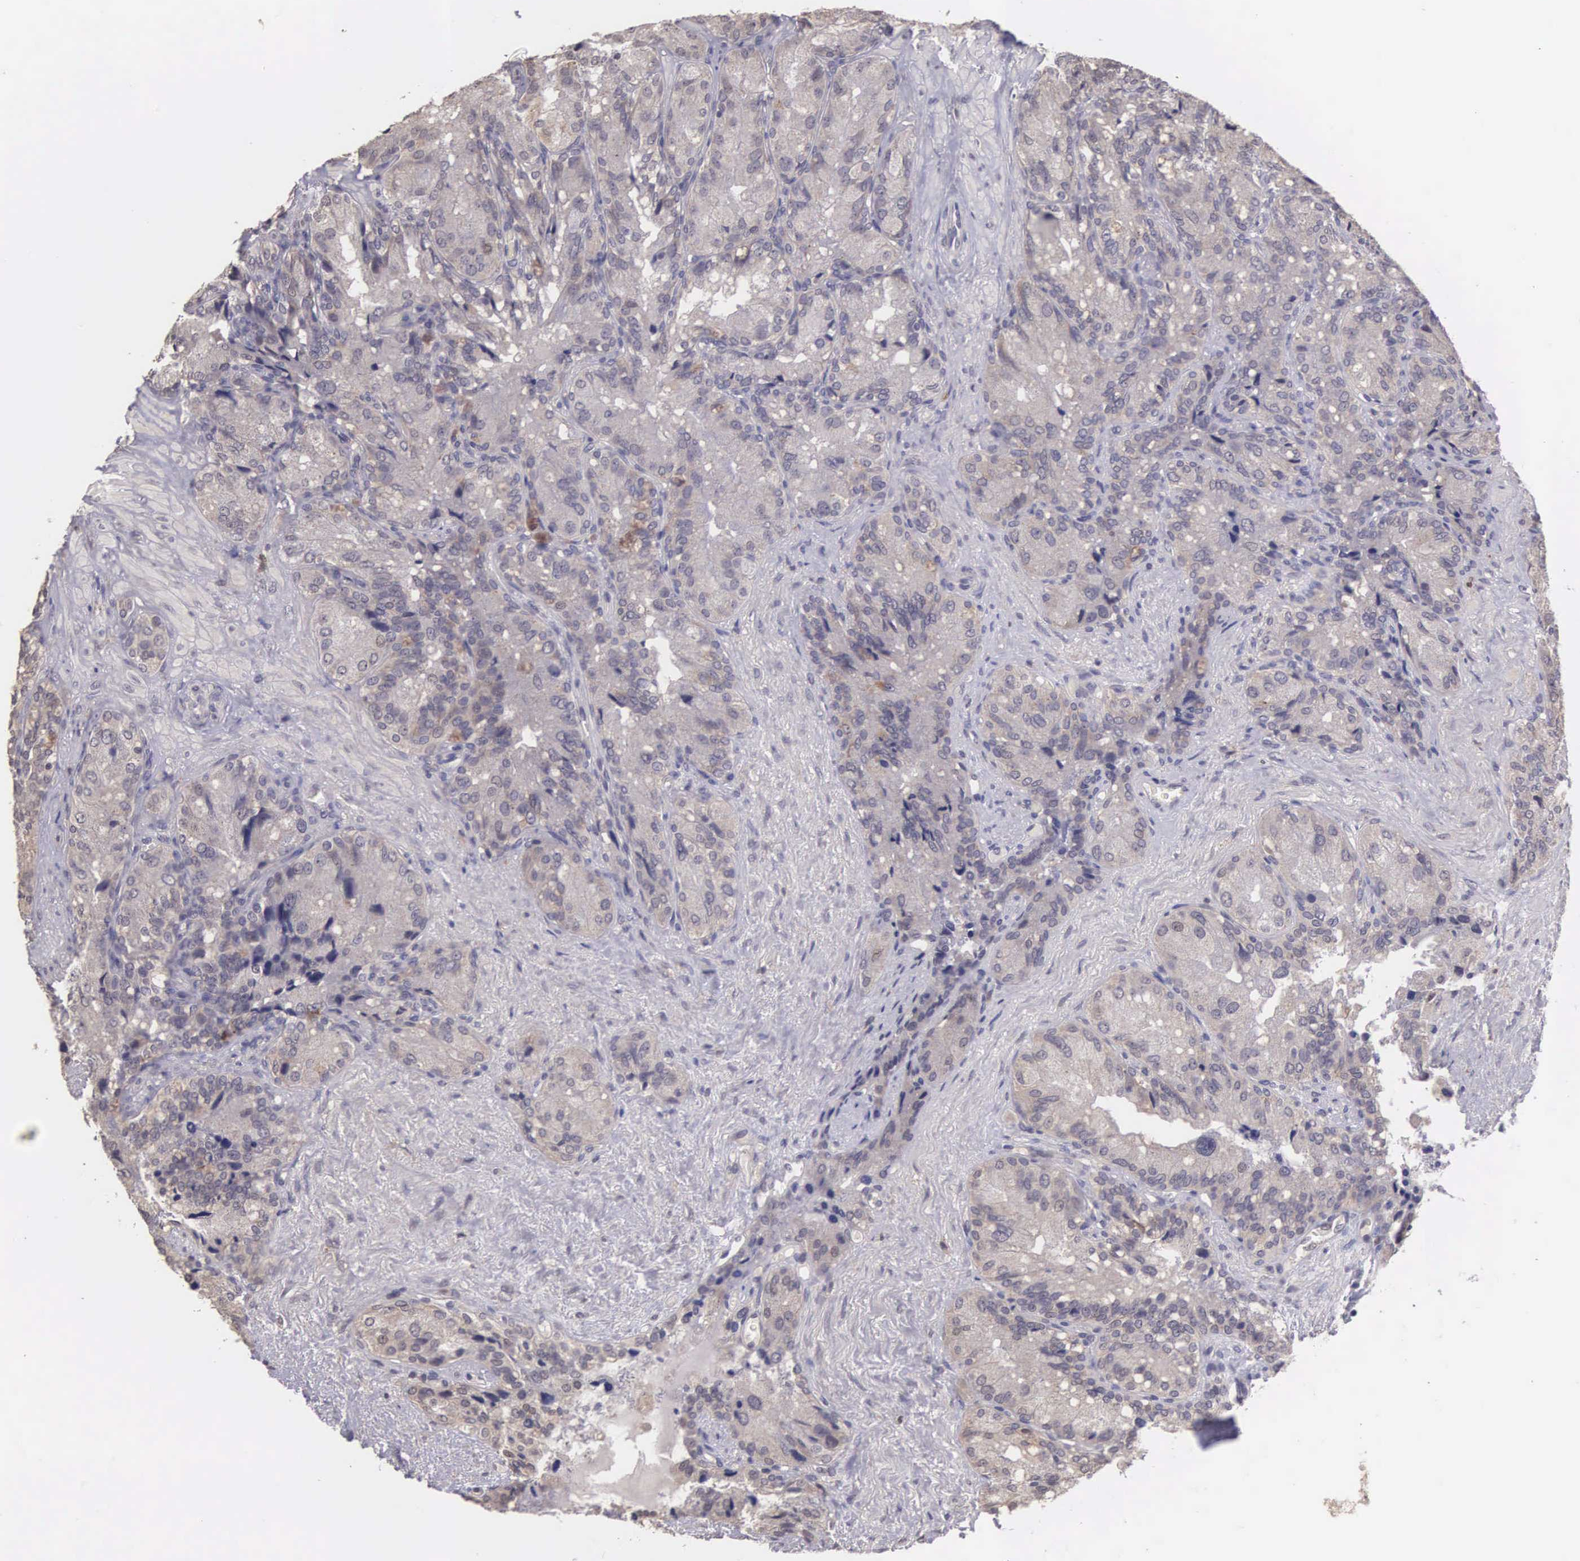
{"staining": {"intensity": "weak", "quantity": "25%-75%", "location": "cytoplasmic/membranous"}, "tissue": "seminal vesicle", "cell_type": "Glandular cells", "image_type": "normal", "snomed": [{"axis": "morphology", "description": "Normal tissue, NOS"}, {"axis": "topography", "description": "Seminal veicle"}], "caption": "Immunohistochemistry (DAB) staining of unremarkable seminal vesicle demonstrates weak cytoplasmic/membranous protein staining in approximately 25%-75% of glandular cells.", "gene": "CDC45", "patient": {"sex": "male", "age": 69}}